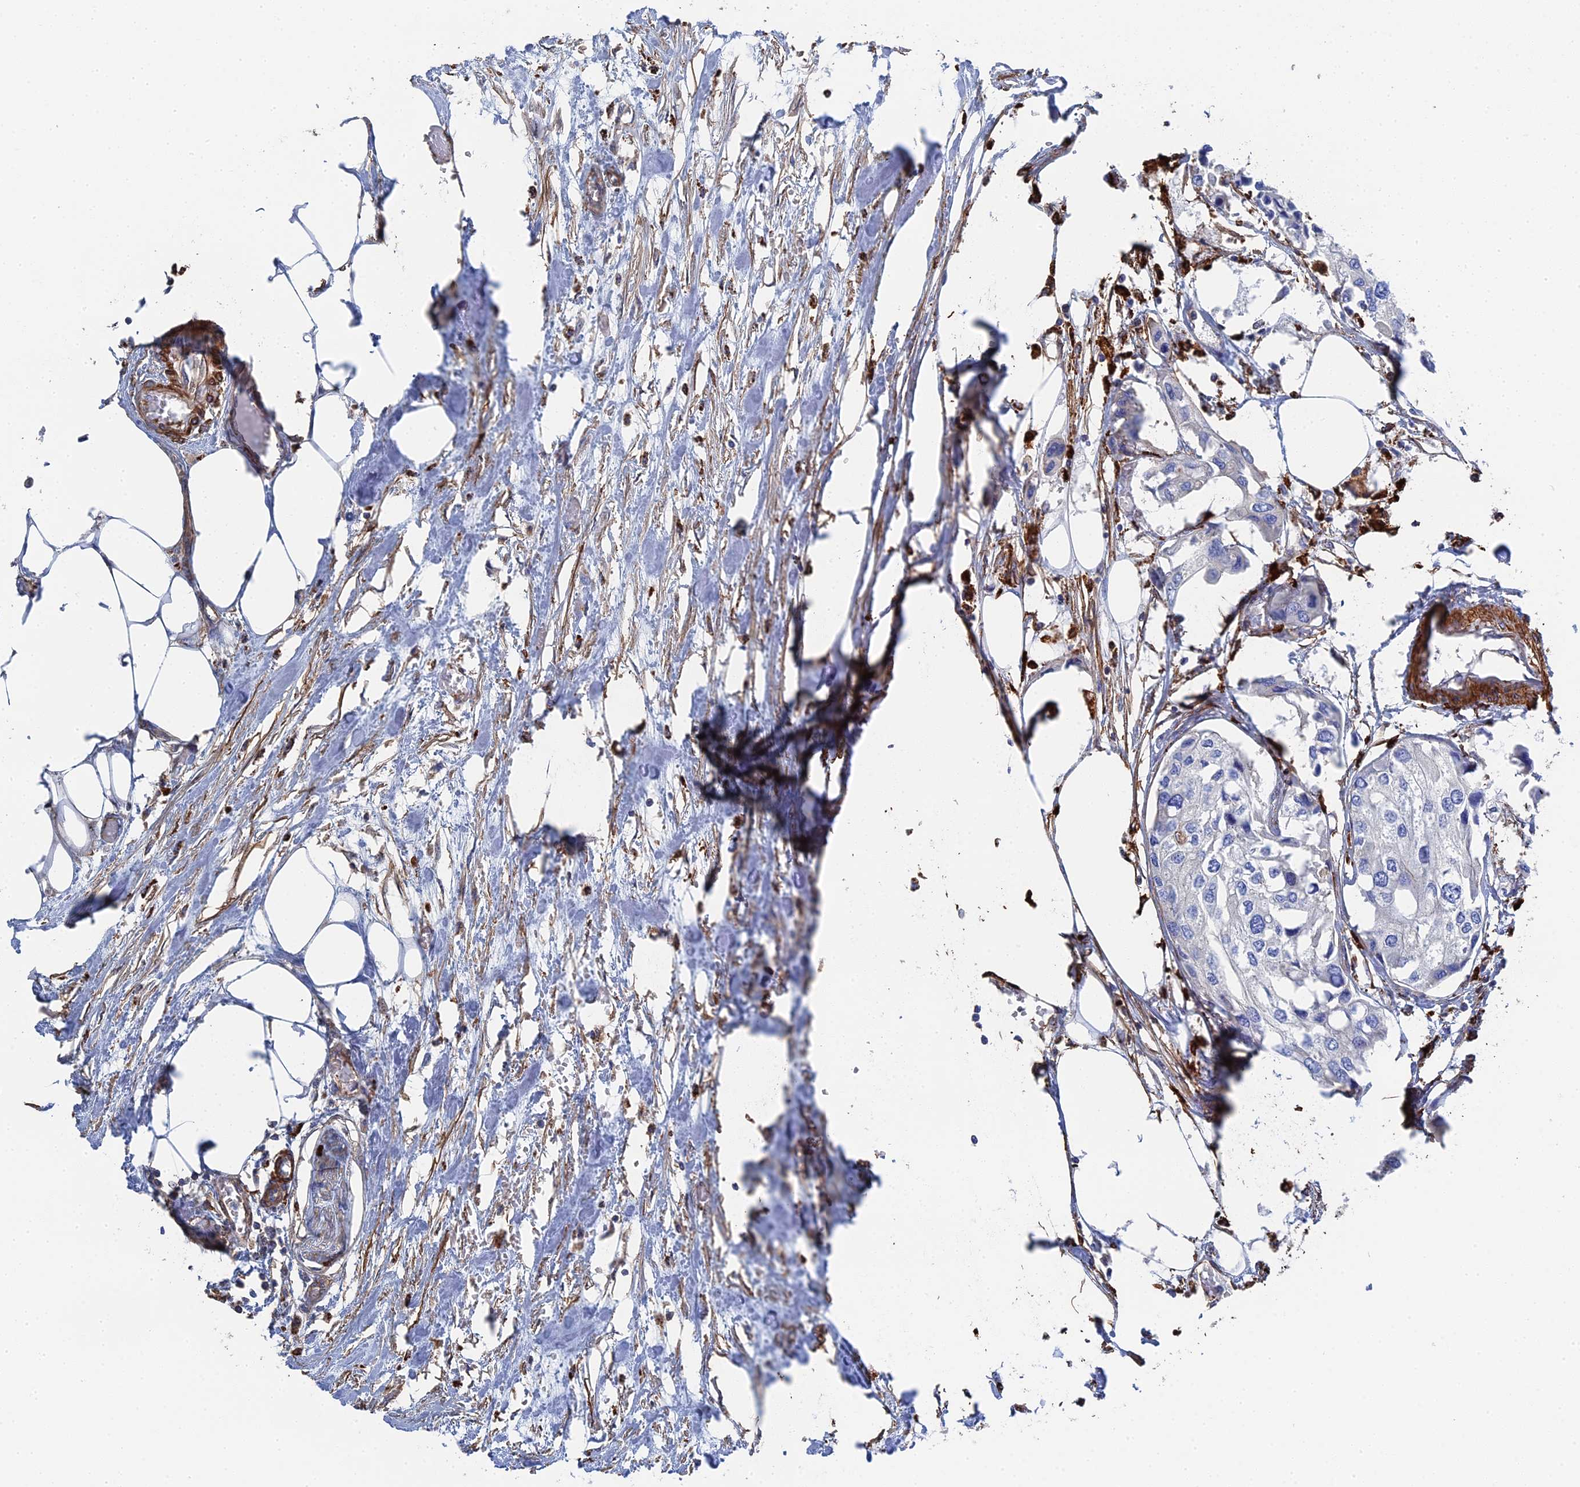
{"staining": {"intensity": "negative", "quantity": "none", "location": "none"}, "tissue": "urothelial cancer", "cell_type": "Tumor cells", "image_type": "cancer", "snomed": [{"axis": "morphology", "description": "Urothelial carcinoma, High grade"}, {"axis": "topography", "description": "Urinary bladder"}], "caption": "A photomicrograph of urothelial carcinoma (high-grade) stained for a protein reveals no brown staining in tumor cells.", "gene": "STRA6", "patient": {"sex": "male", "age": 64}}